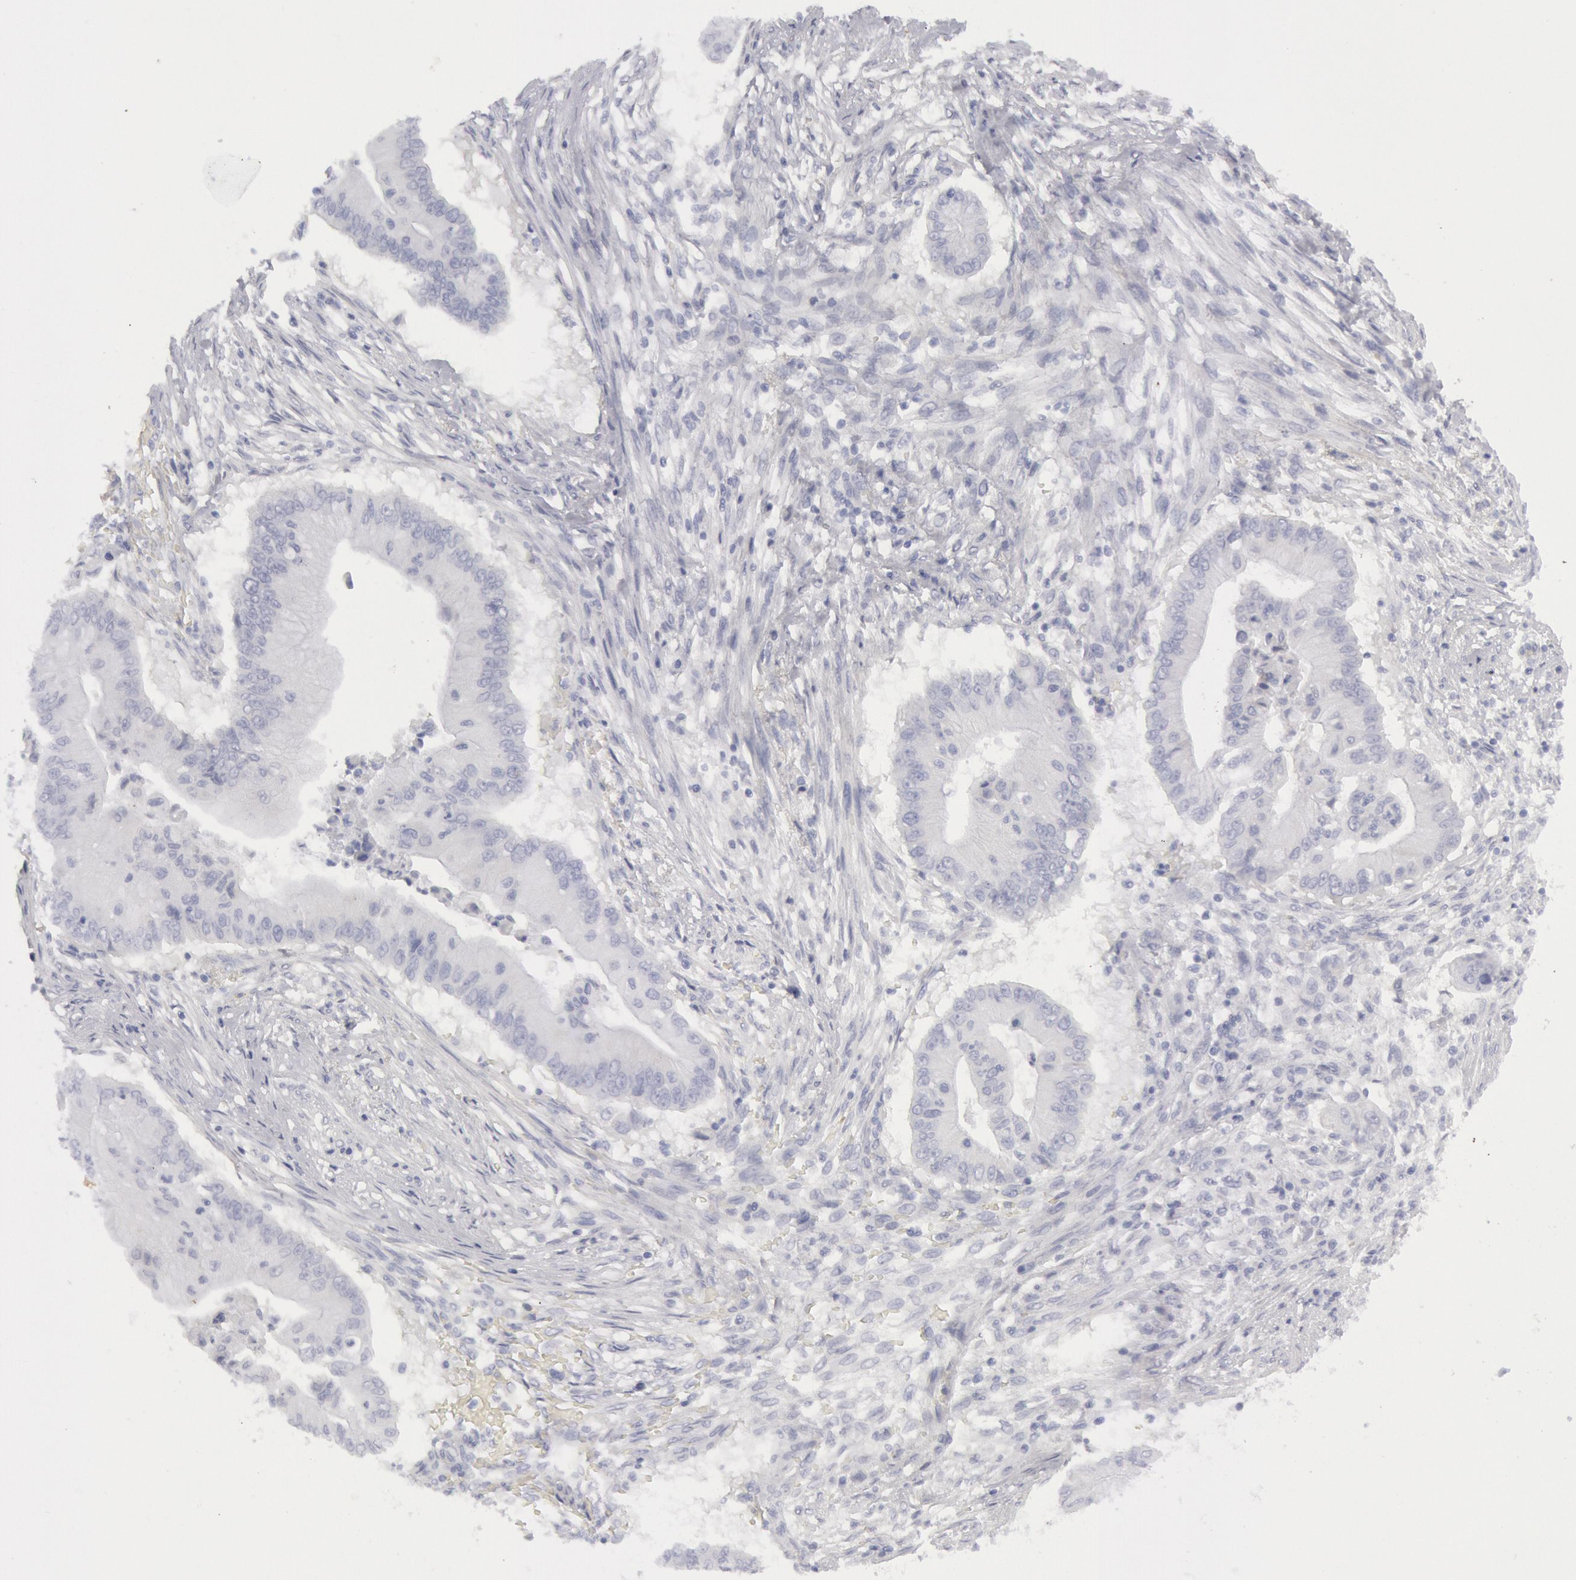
{"staining": {"intensity": "negative", "quantity": "none", "location": "none"}, "tissue": "pancreatic cancer", "cell_type": "Tumor cells", "image_type": "cancer", "snomed": [{"axis": "morphology", "description": "Adenocarcinoma, NOS"}, {"axis": "topography", "description": "Pancreas"}], "caption": "The micrograph shows no significant expression in tumor cells of pancreatic adenocarcinoma.", "gene": "FHL1", "patient": {"sex": "male", "age": 62}}